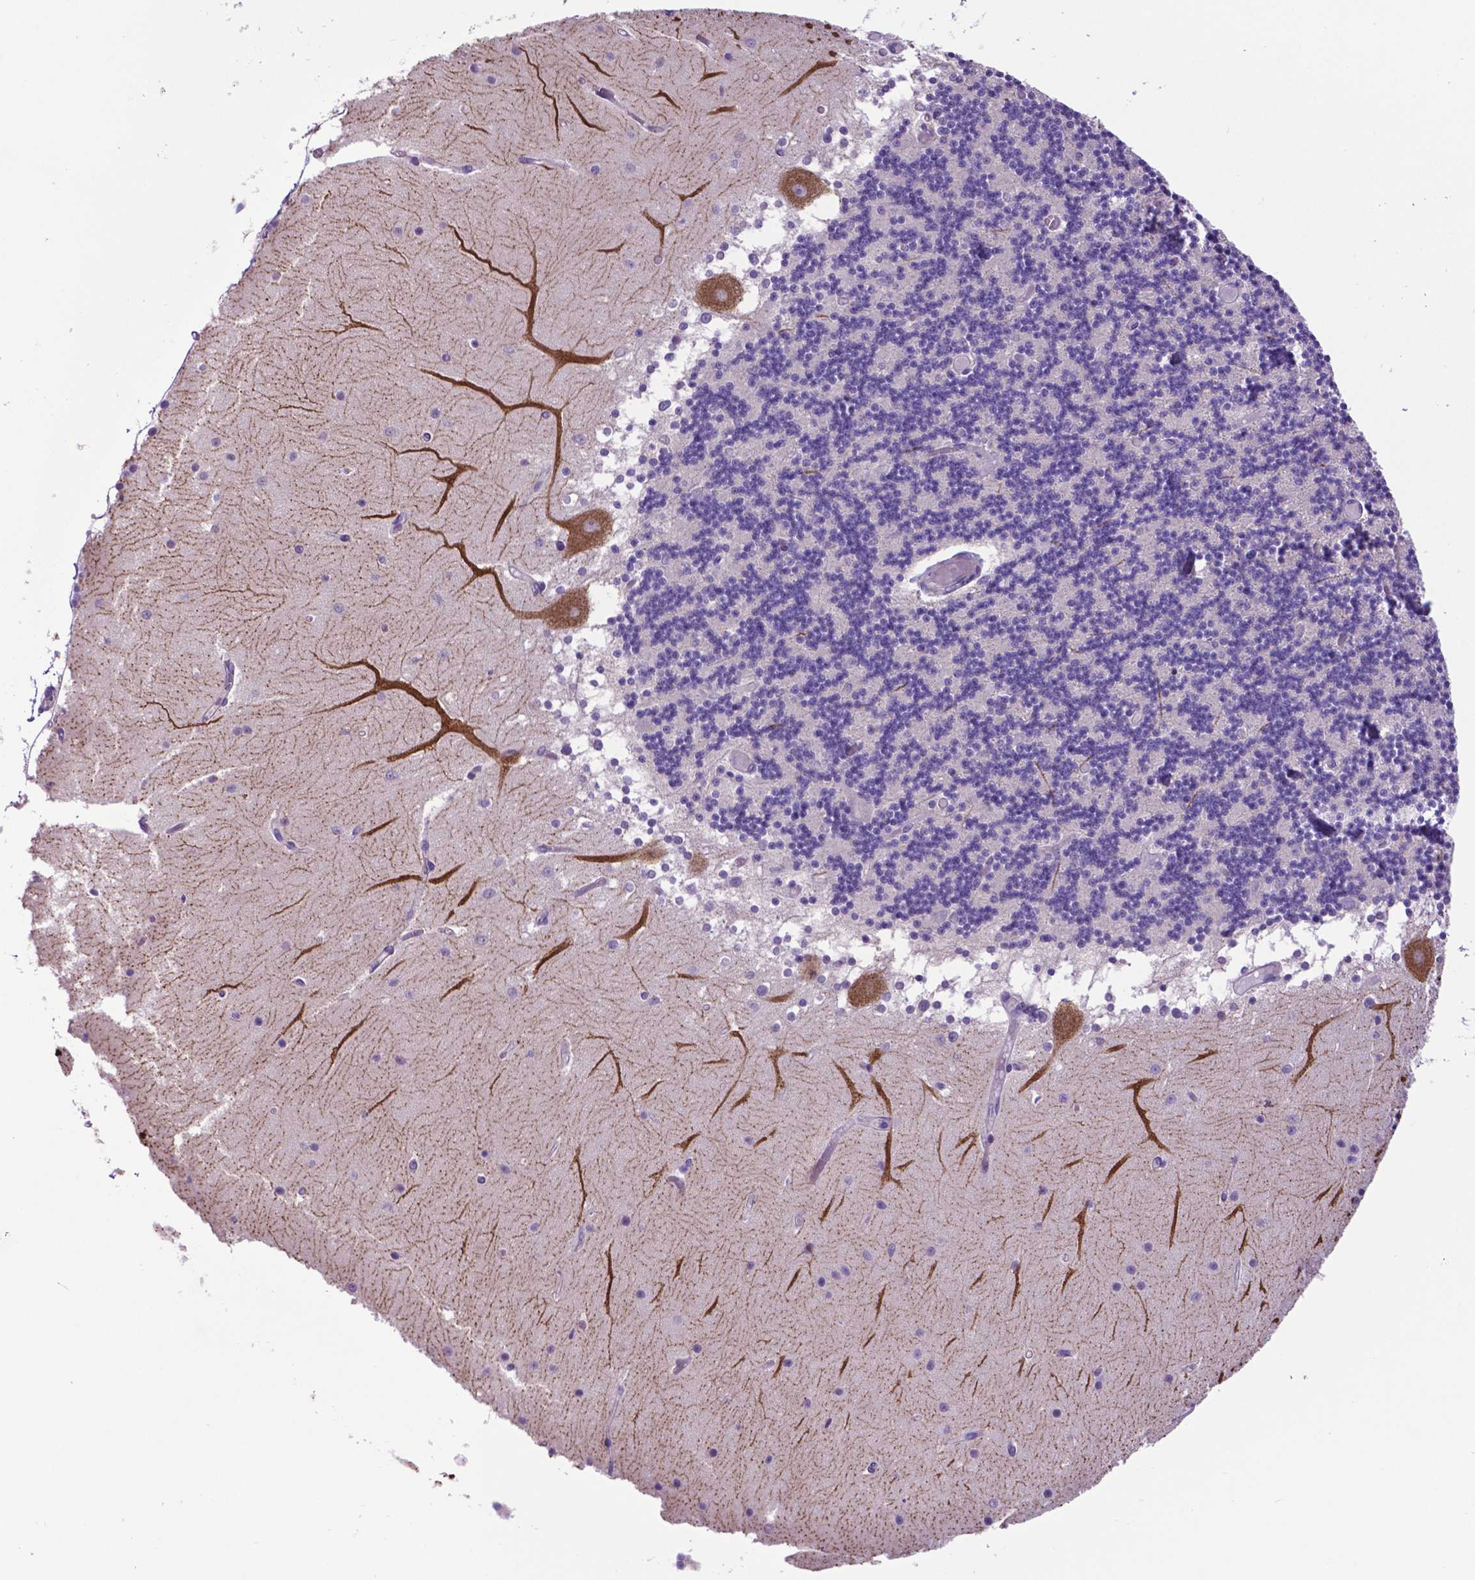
{"staining": {"intensity": "negative", "quantity": "none", "location": "none"}, "tissue": "cerebellum", "cell_type": "Cells in granular layer", "image_type": "normal", "snomed": [{"axis": "morphology", "description": "Normal tissue, NOS"}, {"axis": "topography", "description": "Cerebellum"}], "caption": "Immunohistochemistry (IHC) histopathology image of normal cerebellum: cerebellum stained with DAB displays no significant protein expression in cells in granular layer.", "gene": "ADRA2B", "patient": {"sex": "female", "age": 28}}